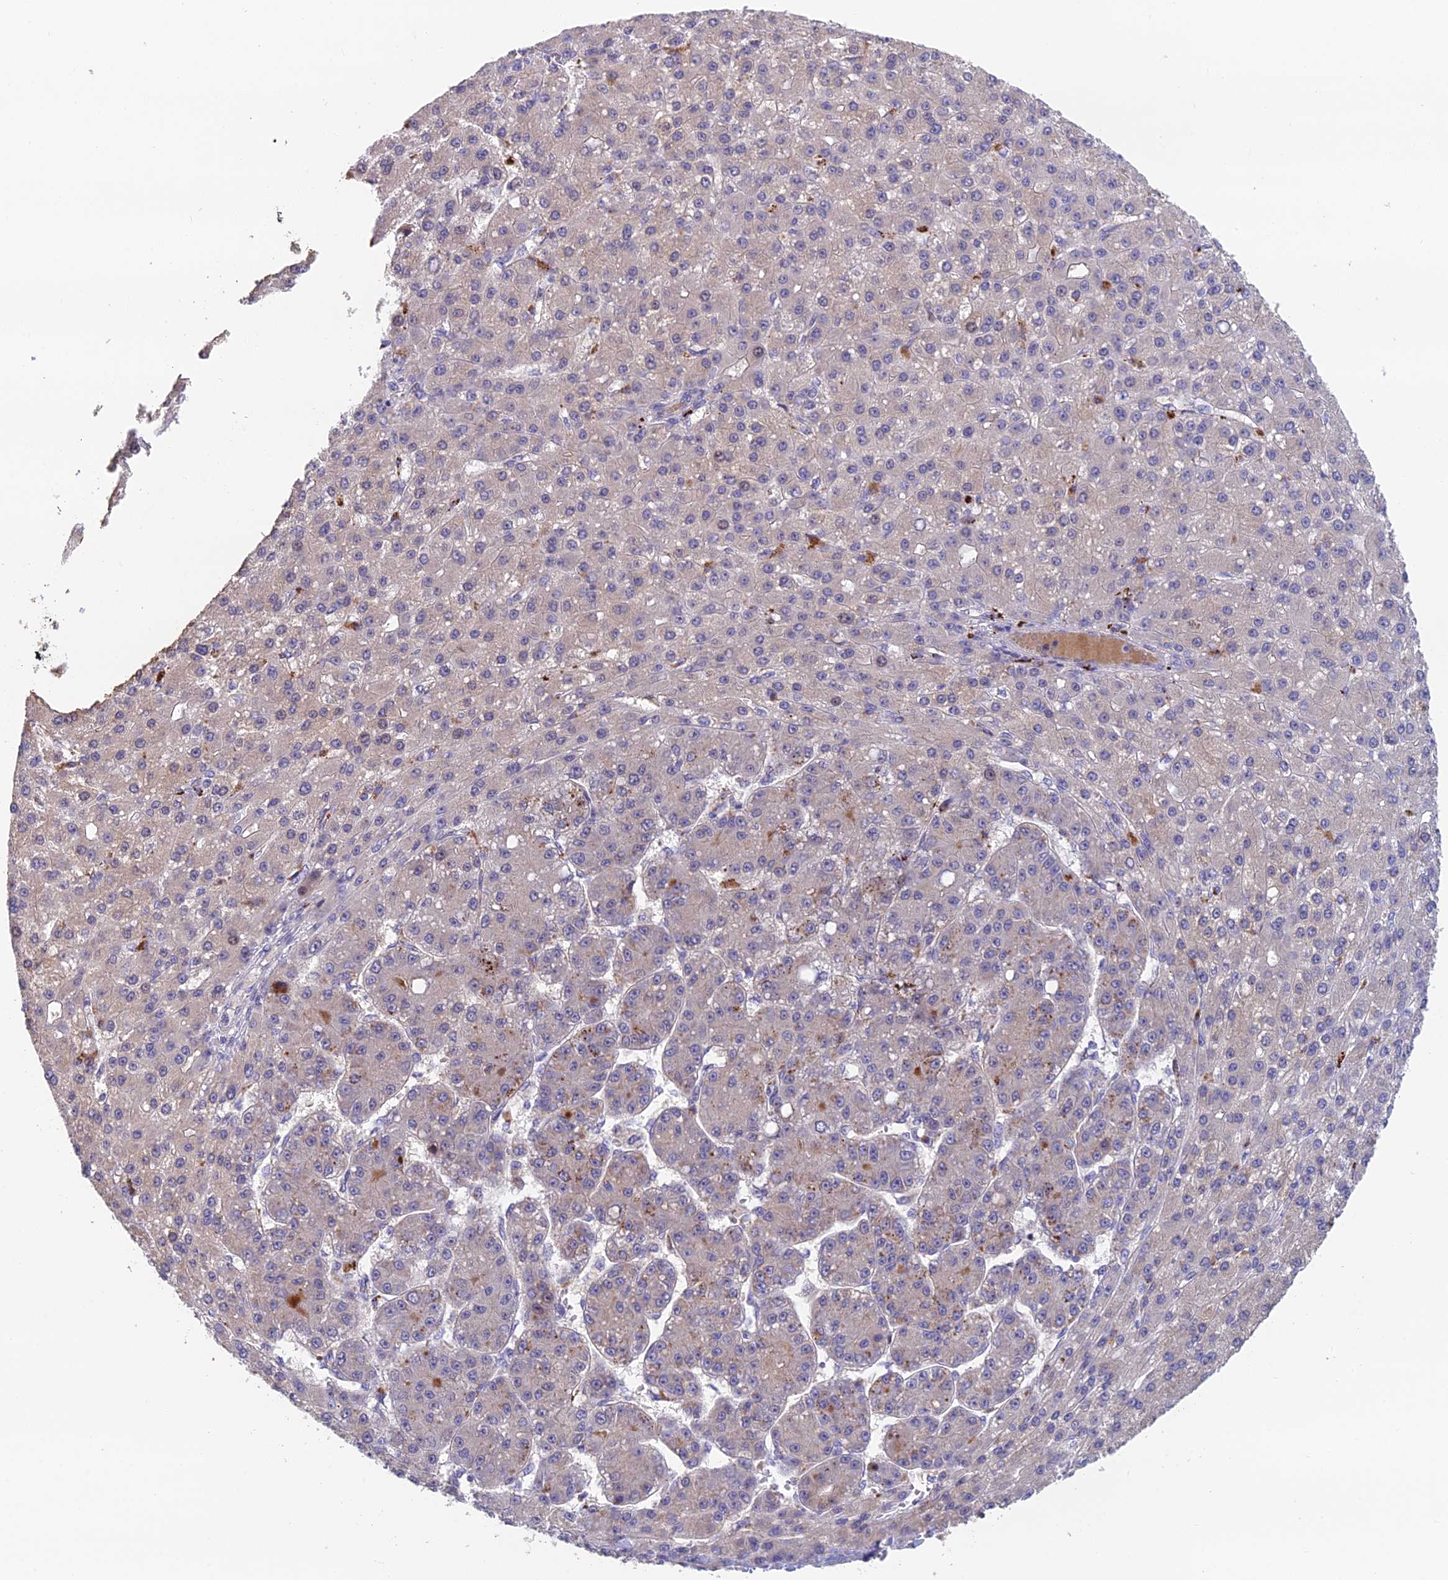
{"staining": {"intensity": "negative", "quantity": "none", "location": "none"}, "tissue": "liver cancer", "cell_type": "Tumor cells", "image_type": "cancer", "snomed": [{"axis": "morphology", "description": "Carcinoma, Hepatocellular, NOS"}, {"axis": "topography", "description": "Liver"}], "caption": "Immunohistochemical staining of liver cancer reveals no significant positivity in tumor cells.", "gene": "ADAMTS13", "patient": {"sex": "male", "age": 67}}